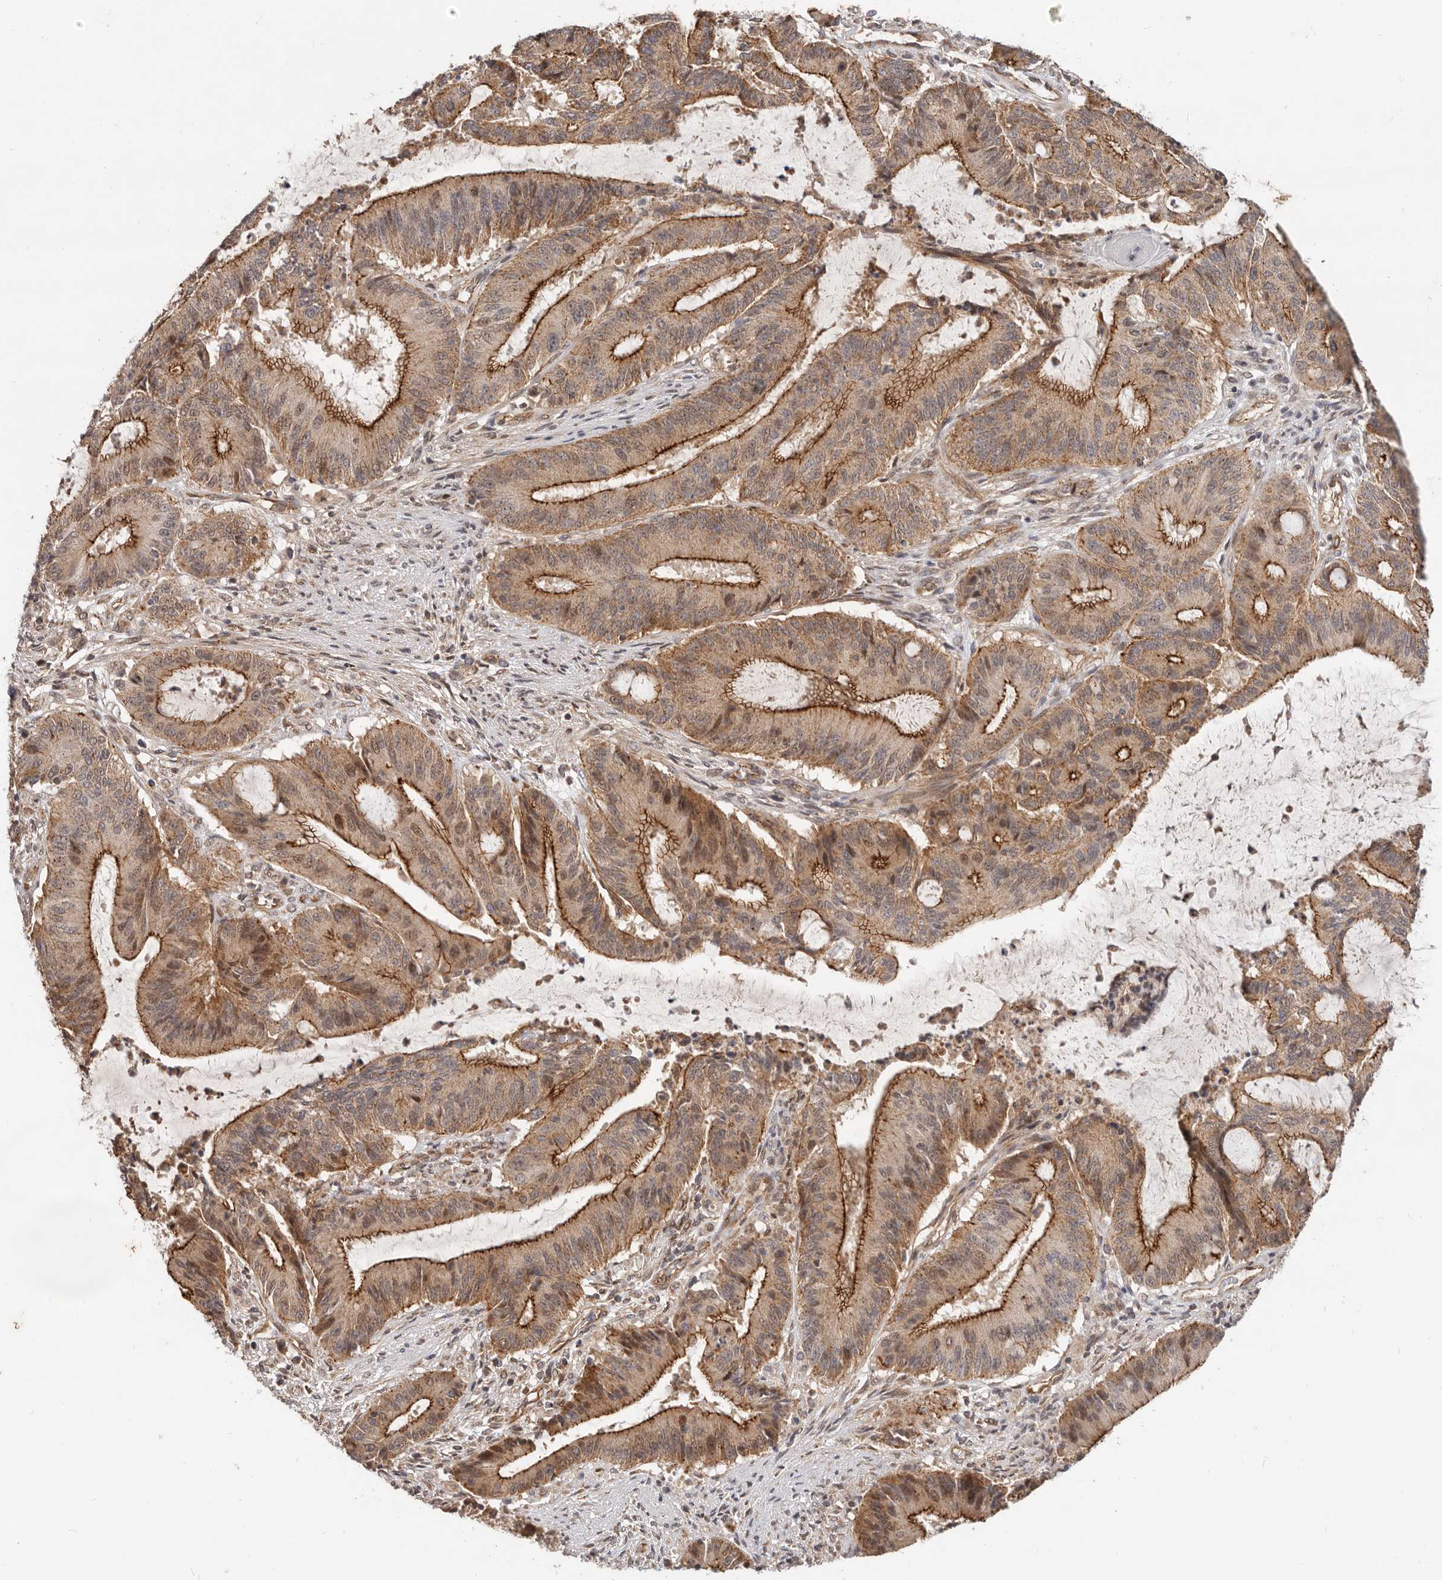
{"staining": {"intensity": "strong", "quantity": ">75%", "location": "cytoplasmic/membranous"}, "tissue": "liver cancer", "cell_type": "Tumor cells", "image_type": "cancer", "snomed": [{"axis": "morphology", "description": "Normal tissue, NOS"}, {"axis": "morphology", "description": "Cholangiocarcinoma"}, {"axis": "topography", "description": "Liver"}, {"axis": "topography", "description": "Peripheral nerve tissue"}], "caption": "High-magnification brightfield microscopy of liver cancer stained with DAB (3,3'-diaminobenzidine) (brown) and counterstained with hematoxylin (blue). tumor cells exhibit strong cytoplasmic/membranous positivity is seen in about>75% of cells. Immunohistochemistry (ihc) stains the protein in brown and the nuclei are stained blue.", "gene": "USP49", "patient": {"sex": "female", "age": 73}}